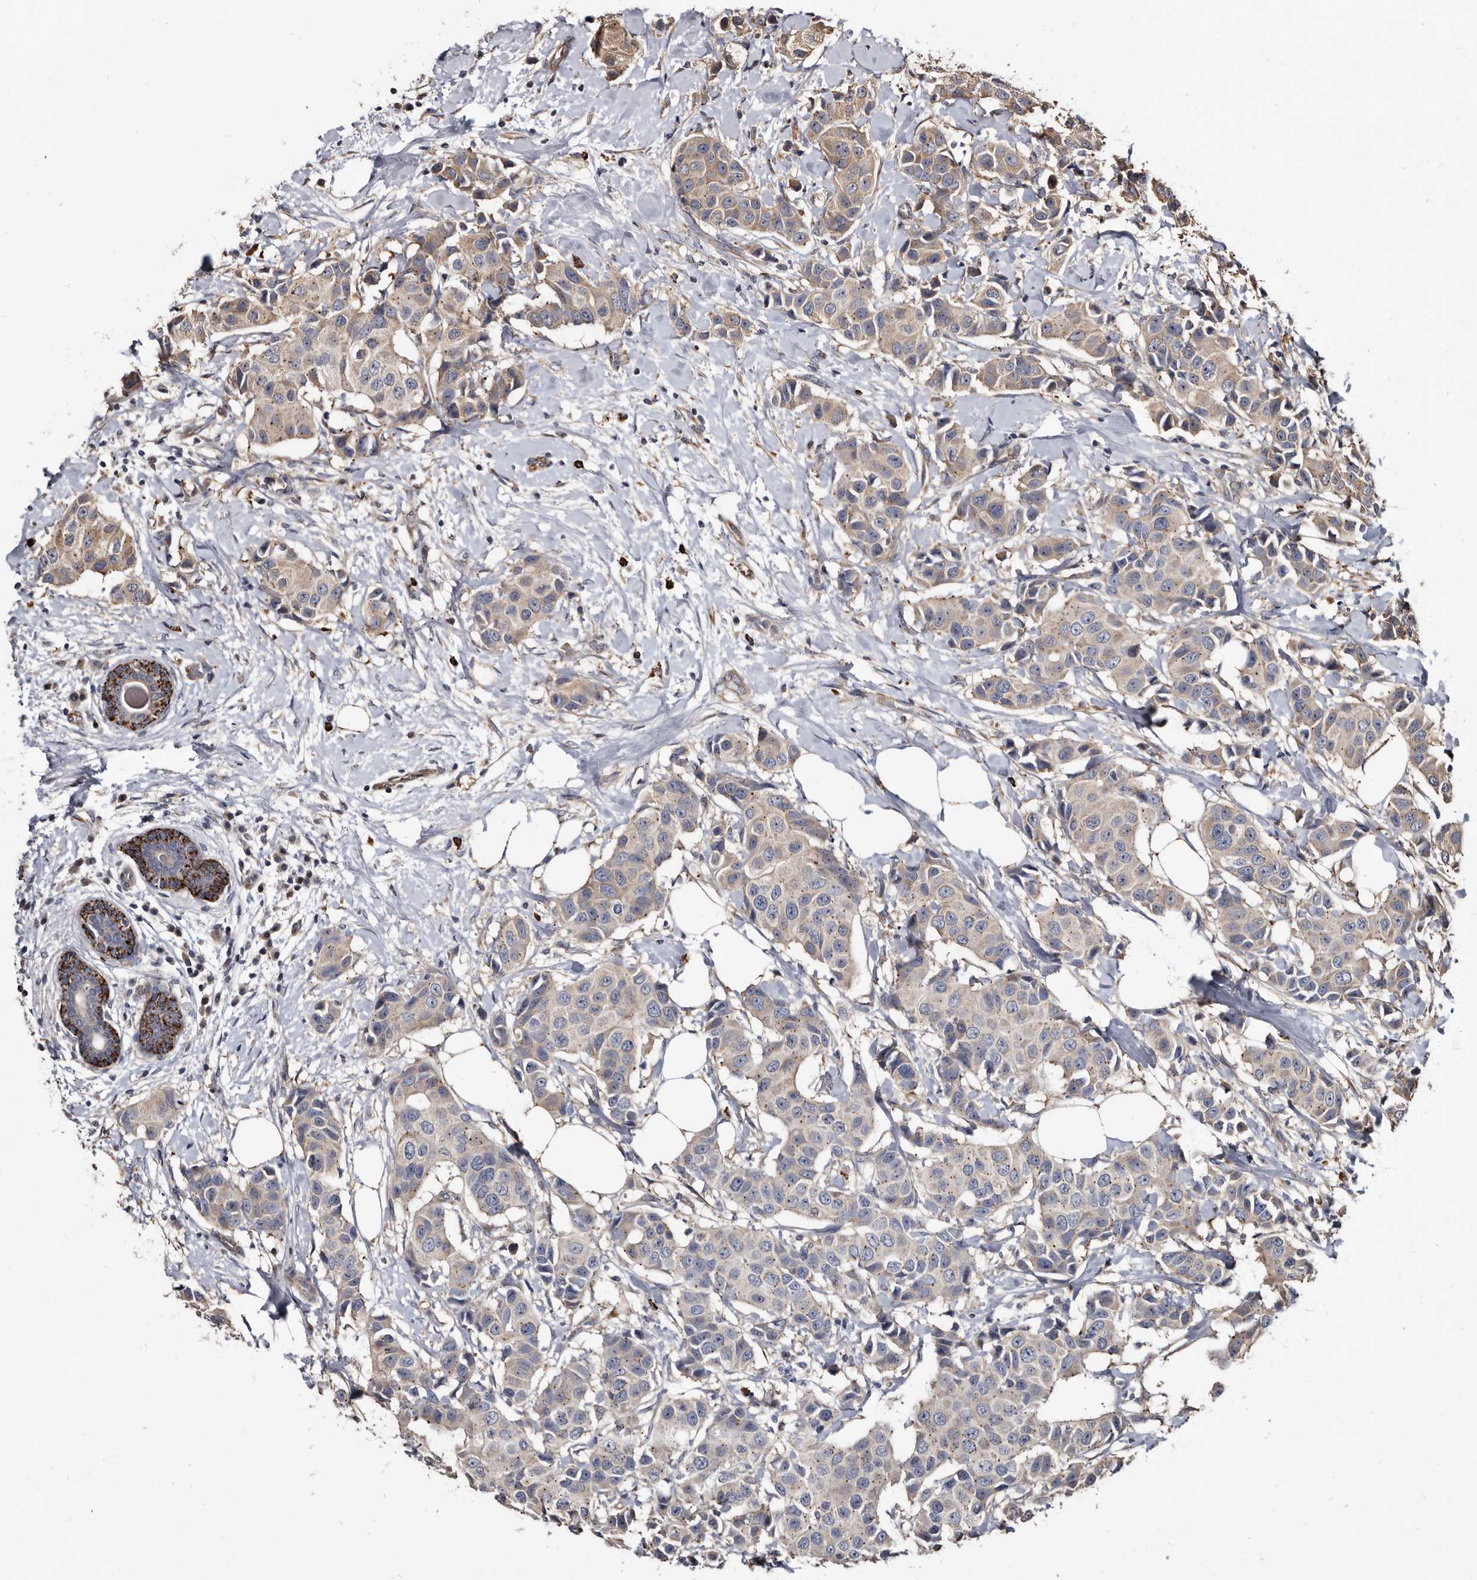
{"staining": {"intensity": "weak", "quantity": "25%-75%", "location": "cytoplasmic/membranous"}, "tissue": "breast cancer", "cell_type": "Tumor cells", "image_type": "cancer", "snomed": [{"axis": "morphology", "description": "Normal tissue, NOS"}, {"axis": "morphology", "description": "Duct carcinoma"}, {"axis": "topography", "description": "Breast"}], "caption": "Breast cancer (intraductal carcinoma) was stained to show a protein in brown. There is low levels of weak cytoplasmic/membranous positivity in approximately 25%-75% of tumor cells.", "gene": "CTSA", "patient": {"sex": "female", "age": 39}}